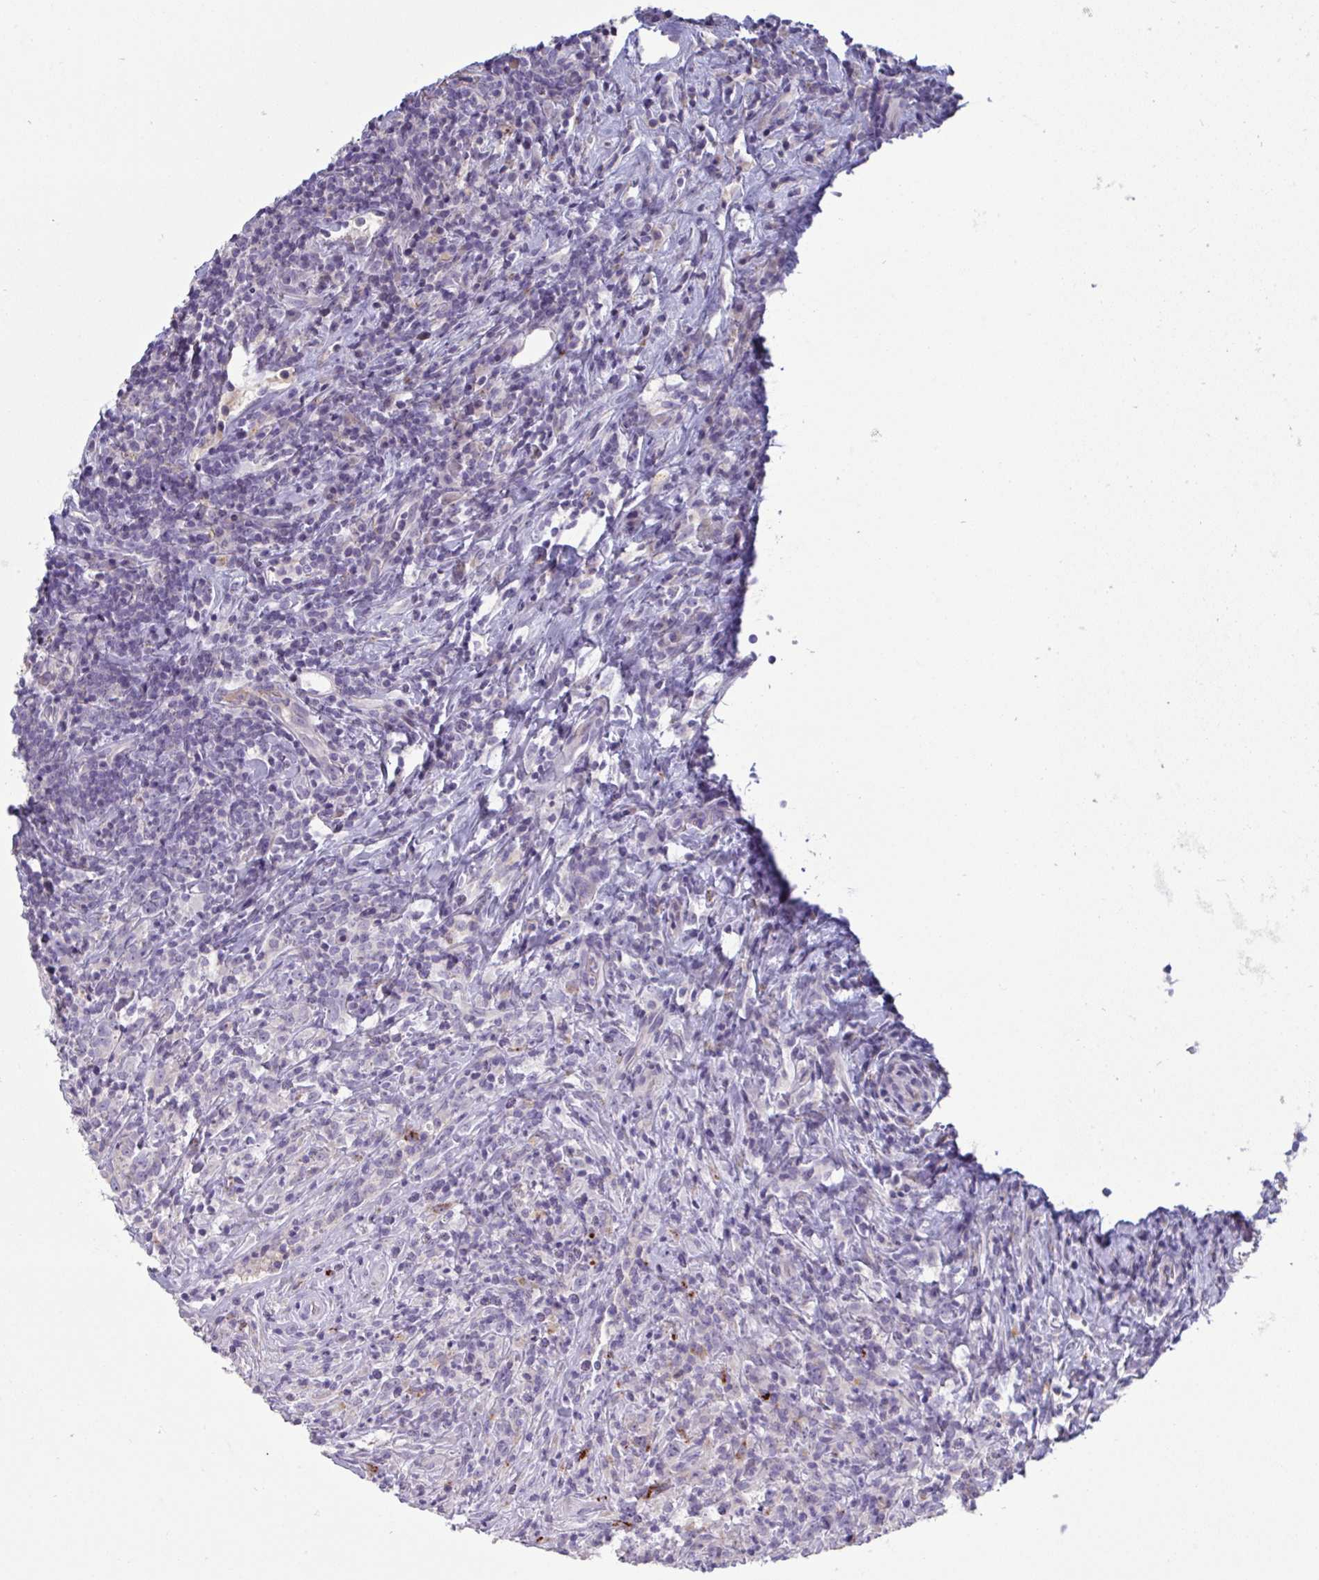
{"staining": {"intensity": "negative", "quantity": "none", "location": "none"}, "tissue": "lymphoma", "cell_type": "Tumor cells", "image_type": "cancer", "snomed": [{"axis": "morphology", "description": "Hodgkin's disease, NOS"}, {"axis": "topography", "description": "Lymph node"}], "caption": "A micrograph of Hodgkin's disease stained for a protein exhibits no brown staining in tumor cells.", "gene": "HGFAC", "patient": {"sex": "female", "age": 18}}